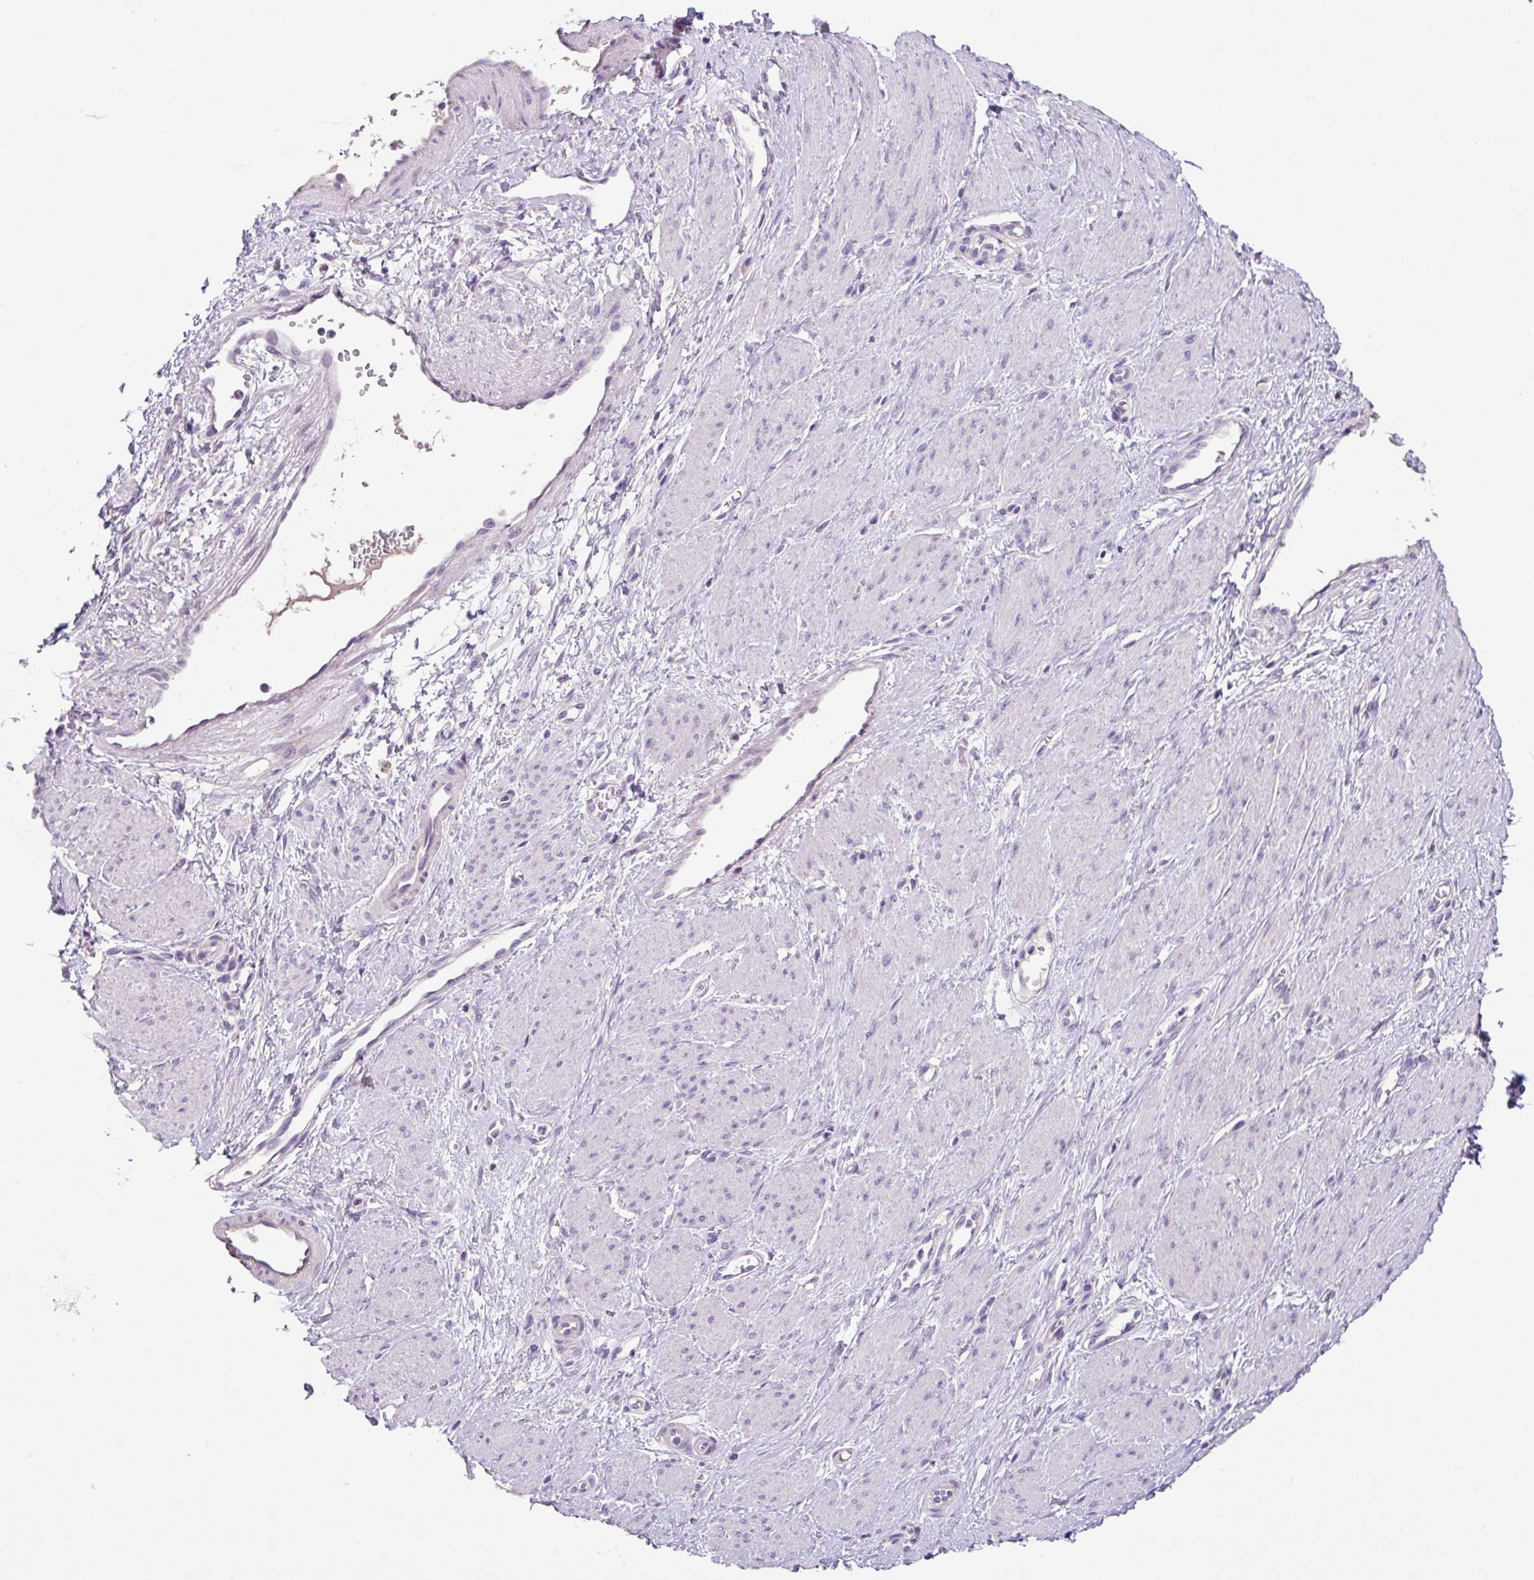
{"staining": {"intensity": "negative", "quantity": "none", "location": "none"}, "tissue": "smooth muscle", "cell_type": "Smooth muscle cells", "image_type": "normal", "snomed": [{"axis": "morphology", "description": "Normal tissue, NOS"}, {"axis": "topography", "description": "Smooth muscle"}, {"axis": "topography", "description": "Uterus"}], "caption": "This image is of benign smooth muscle stained with IHC to label a protein in brown with the nuclei are counter-stained blue. There is no staining in smooth muscle cells.", "gene": "ZG16", "patient": {"sex": "female", "age": 39}}